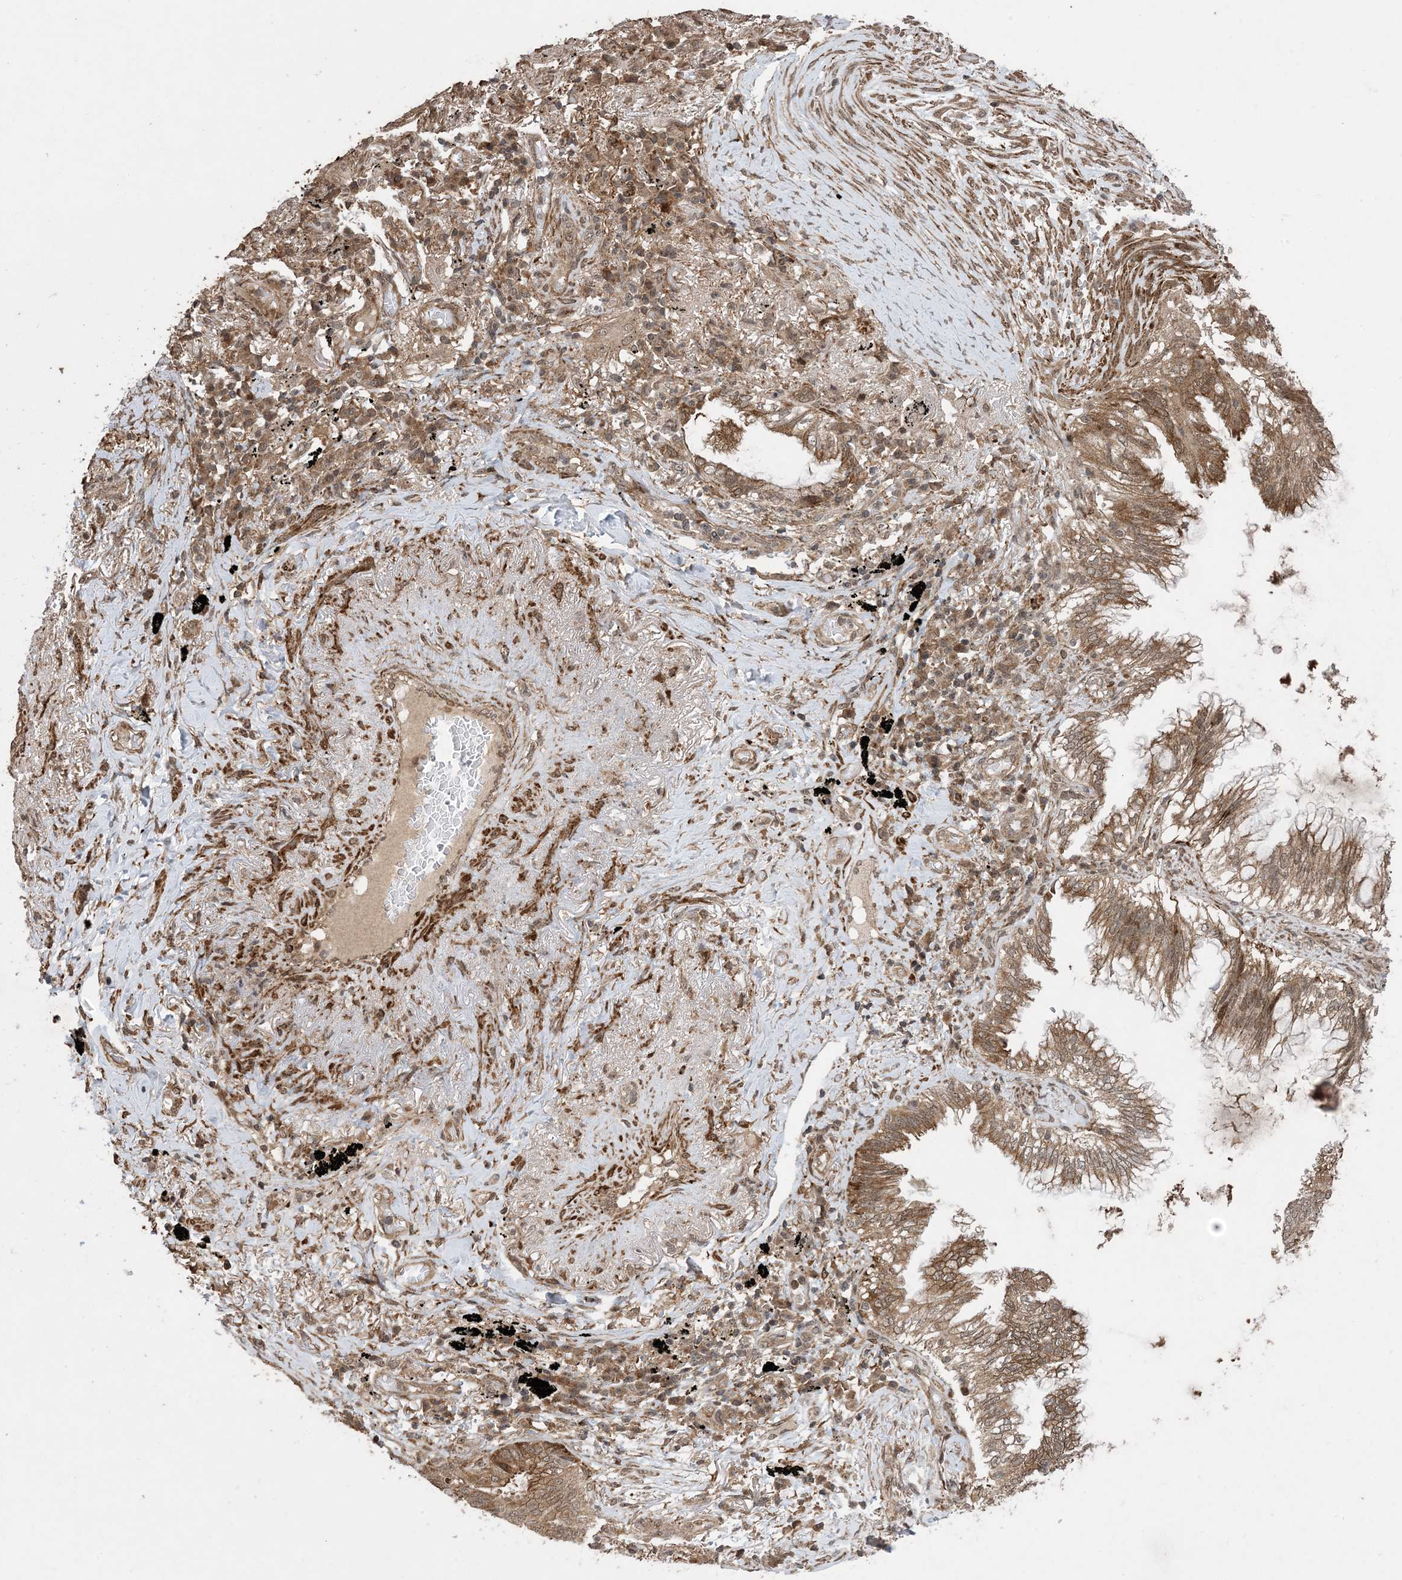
{"staining": {"intensity": "moderate", "quantity": ">75%", "location": "cytoplasmic/membranous"}, "tissue": "lung cancer", "cell_type": "Tumor cells", "image_type": "cancer", "snomed": [{"axis": "morphology", "description": "Adenocarcinoma, NOS"}, {"axis": "topography", "description": "Lung"}], "caption": "Lung cancer (adenocarcinoma) stained with DAB IHC demonstrates medium levels of moderate cytoplasmic/membranous staining in approximately >75% of tumor cells.", "gene": "ZNF511", "patient": {"sex": "female", "age": 70}}